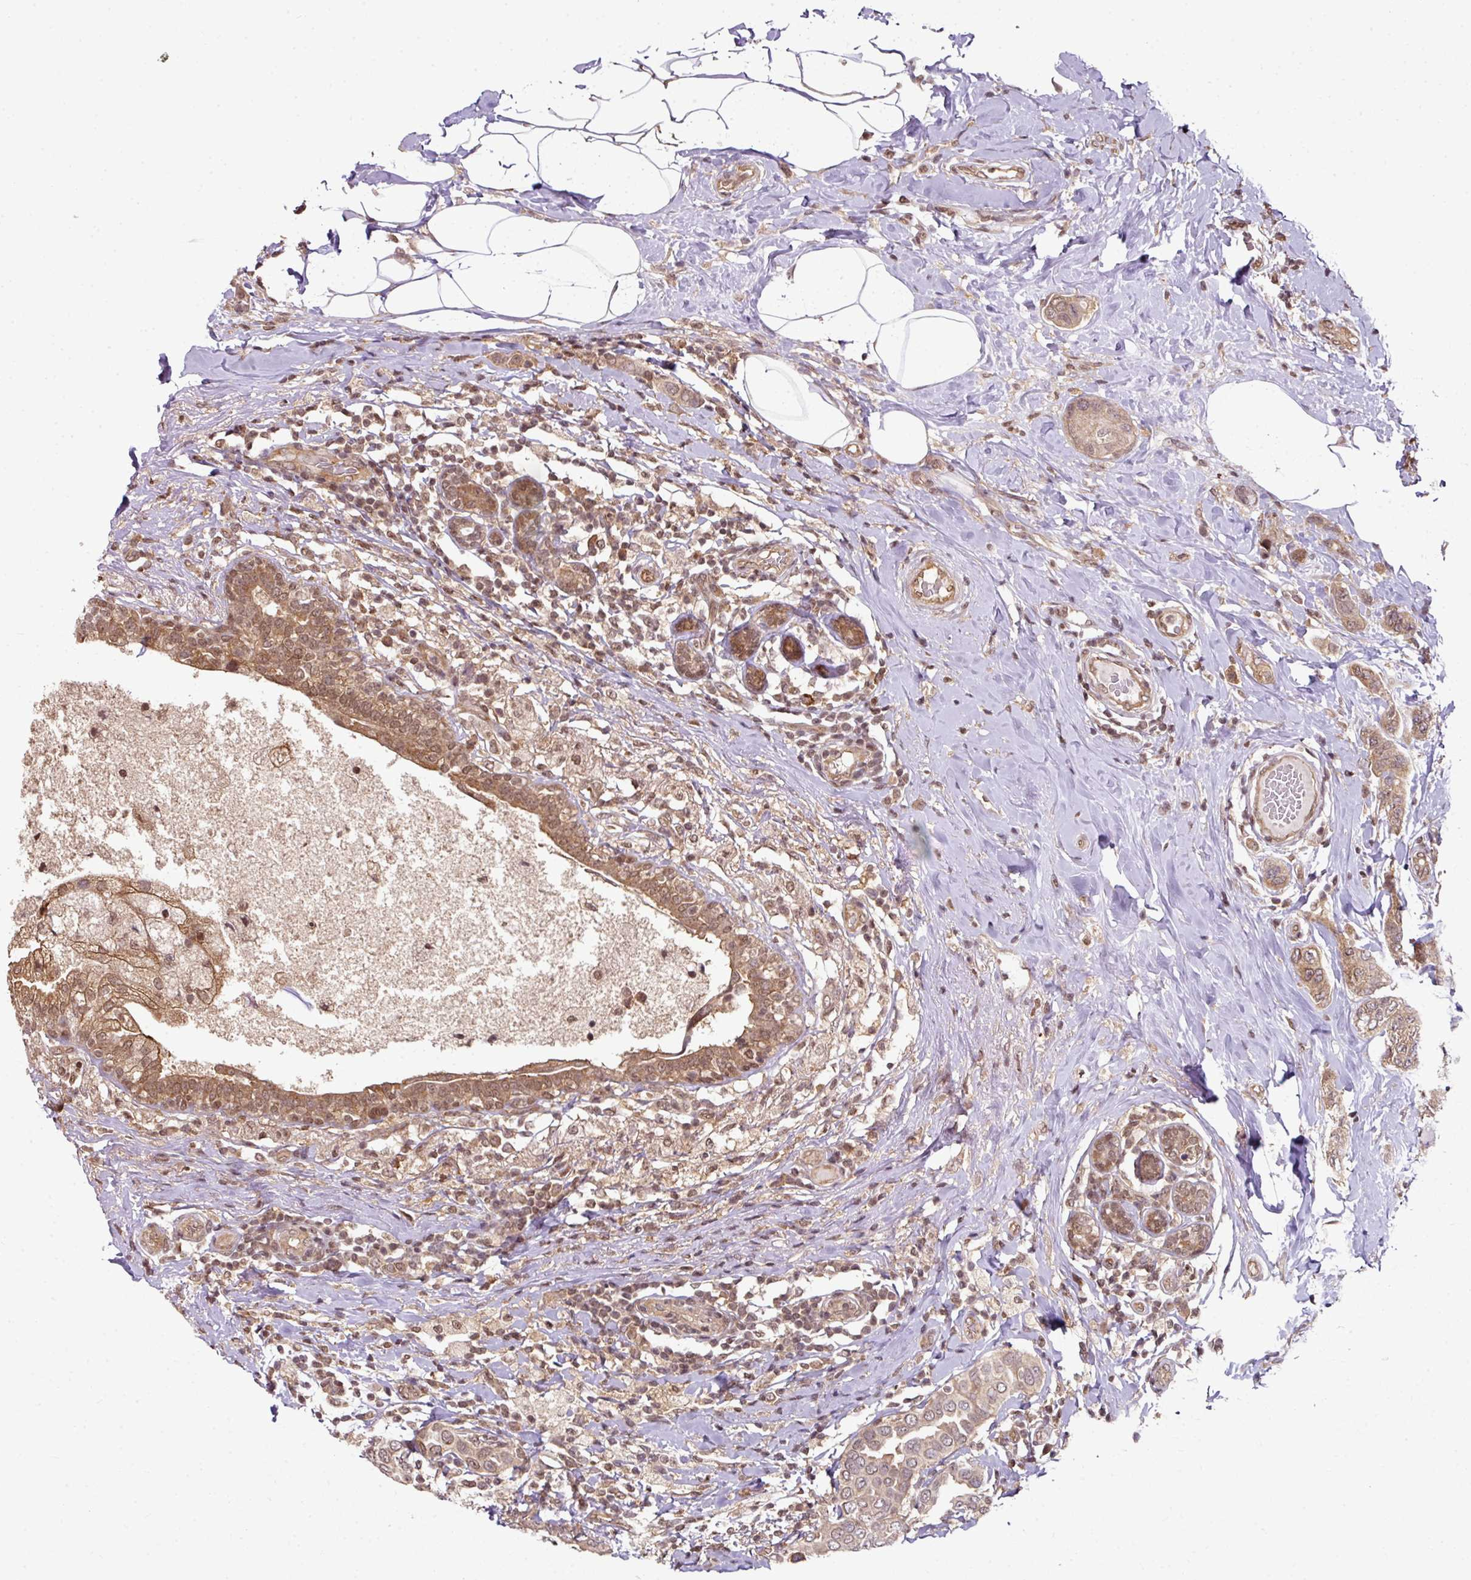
{"staining": {"intensity": "weak", "quantity": ">75%", "location": "cytoplasmic/membranous,nuclear"}, "tissue": "breast cancer", "cell_type": "Tumor cells", "image_type": "cancer", "snomed": [{"axis": "morphology", "description": "Lobular carcinoma"}, {"axis": "topography", "description": "Breast"}], "caption": "IHC (DAB) staining of human breast cancer displays weak cytoplasmic/membranous and nuclear protein staining in approximately >75% of tumor cells.", "gene": "ANKRD18A", "patient": {"sex": "female", "age": 51}}